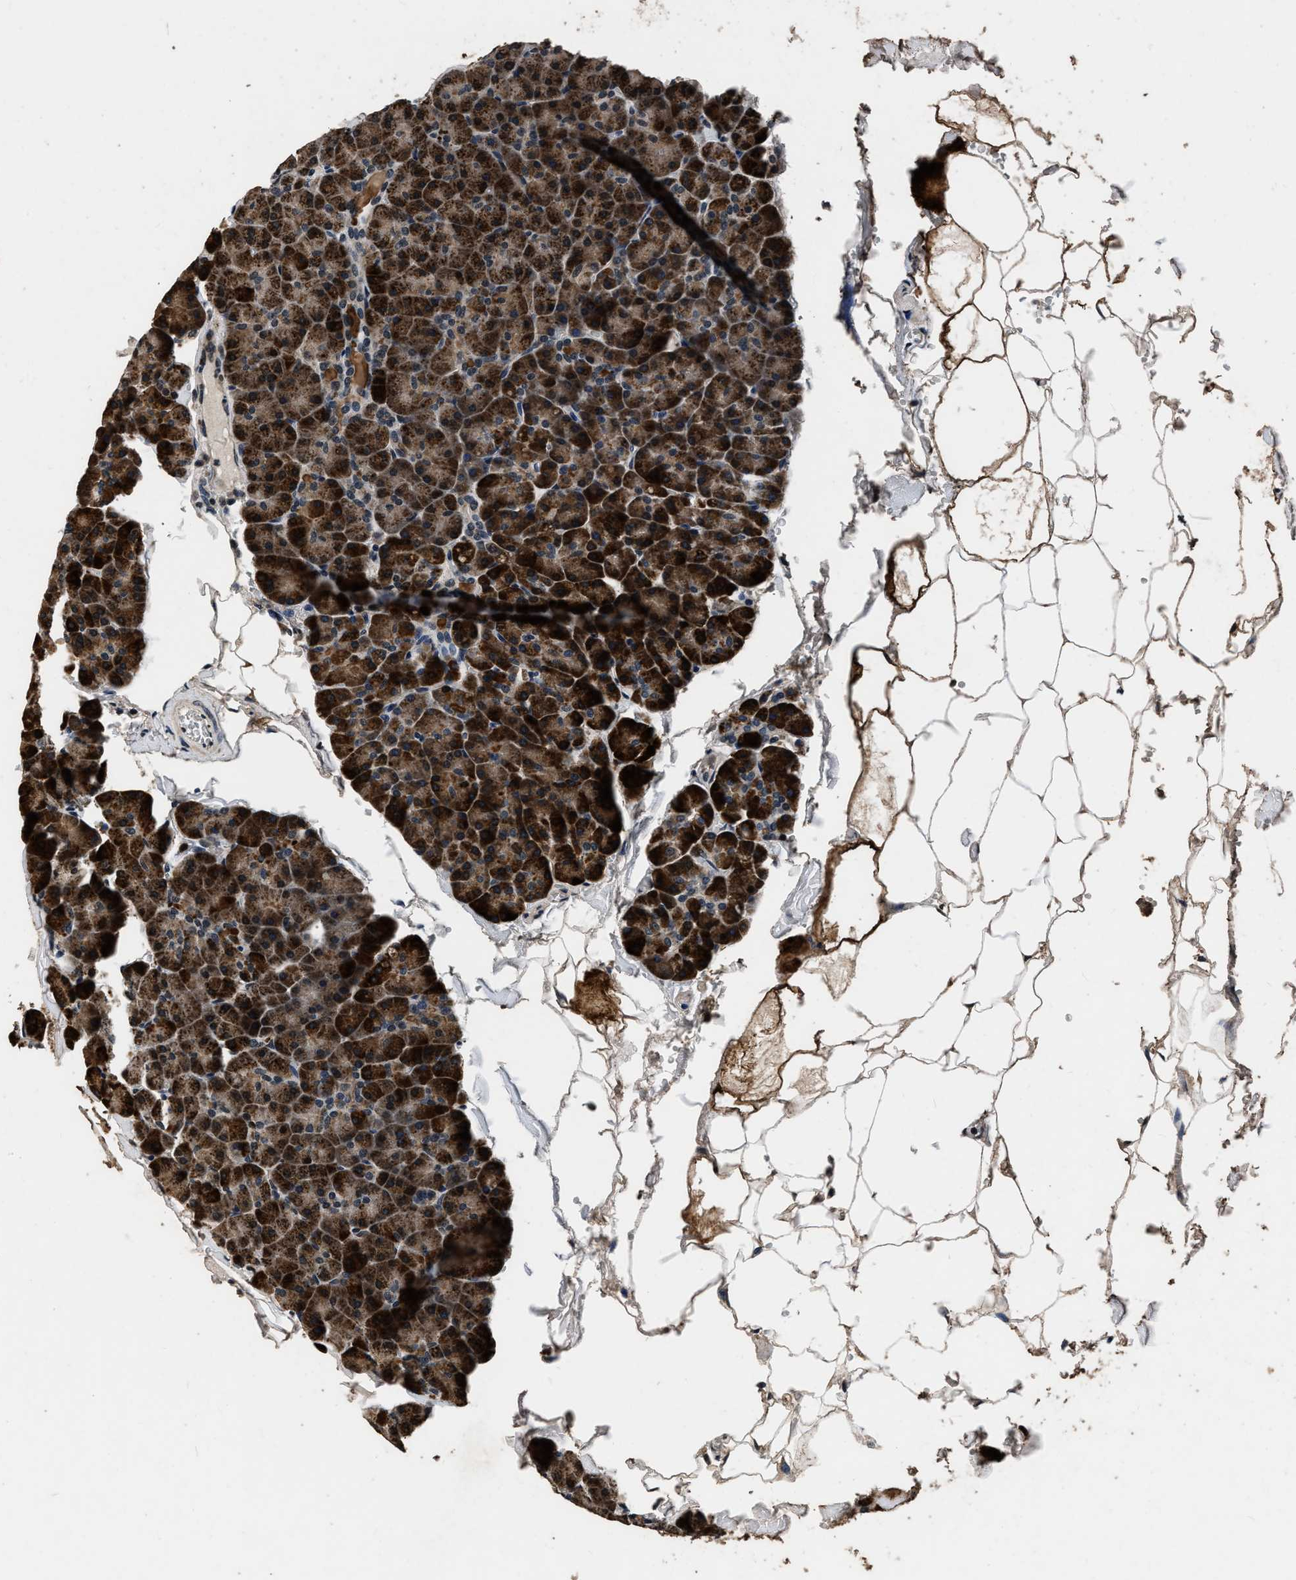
{"staining": {"intensity": "strong", "quantity": ">75%", "location": "cytoplasmic/membranous"}, "tissue": "pancreas", "cell_type": "Exocrine glandular cells", "image_type": "normal", "snomed": [{"axis": "morphology", "description": "Normal tissue, NOS"}, {"axis": "topography", "description": "Pancreas"}], "caption": "This image demonstrates immunohistochemistry staining of benign human pancreas, with high strong cytoplasmic/membranous positivity in about >75% of exocrine glandular cells.", "gene": "CSTF1", "patient": {"sex": "male", "age": 35}}